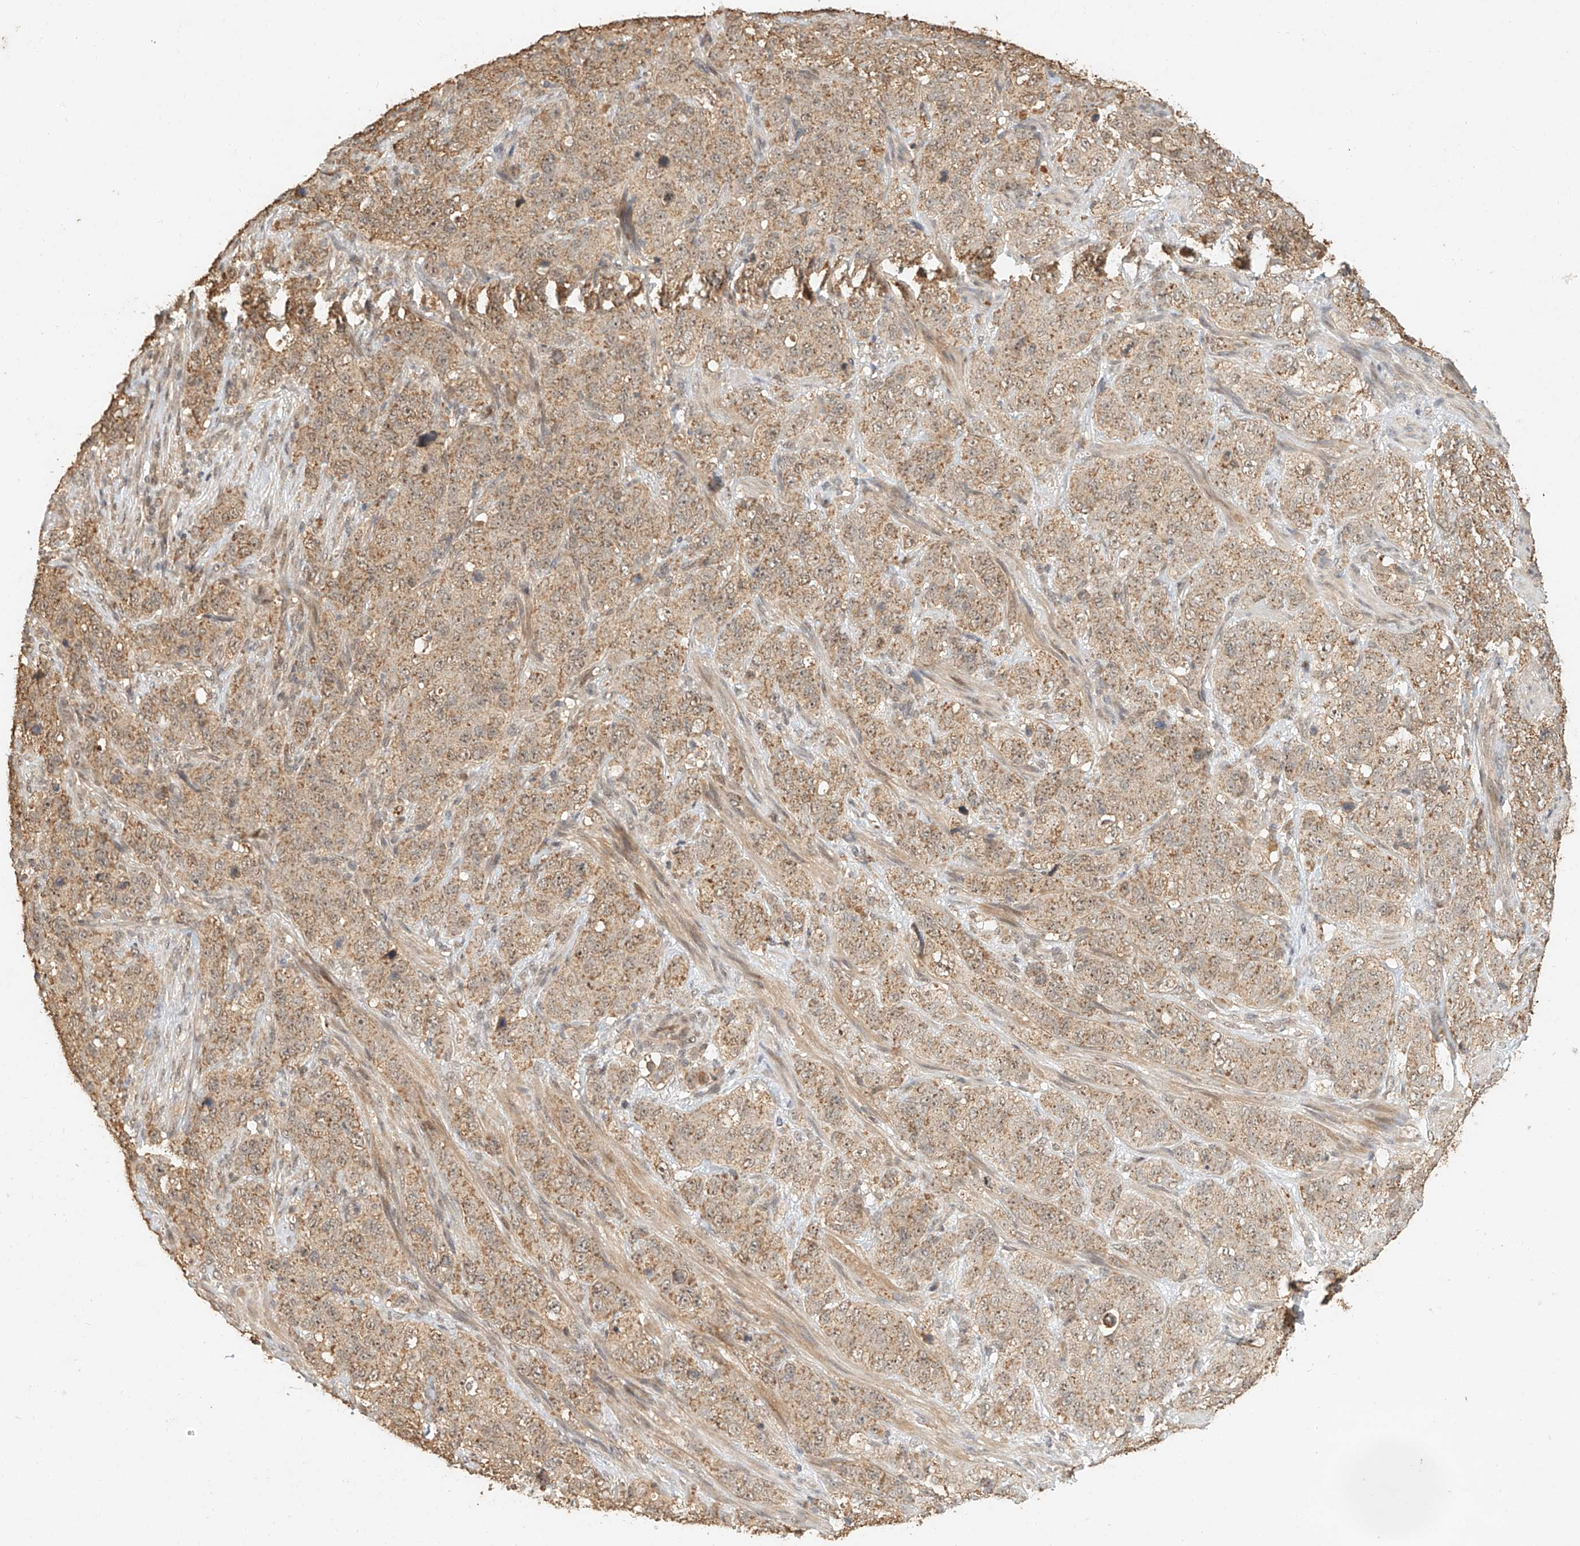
{"staining": {"intensity": "moderate", "quantity": ">75%", "location": "cytoplasmic/membranous"}, "tissue": "stomach cancer", "cell_type": "Tumor cells", "image_type": "cancer", "snomed": [{"axis": "morphology", "description": "Adenocarcinoma, NOS"}, {"axis": "topography", "description": "Stomach"}], "caption": "High-power microscopy captured an IHC photomicrograph of stomach adenocarcinoma, revealing moderate cytoplasmic/membranous expression in about >75% of tumor cells.", "gene": "CXorf58", "patient": {"sex": "male", "age": 48}}